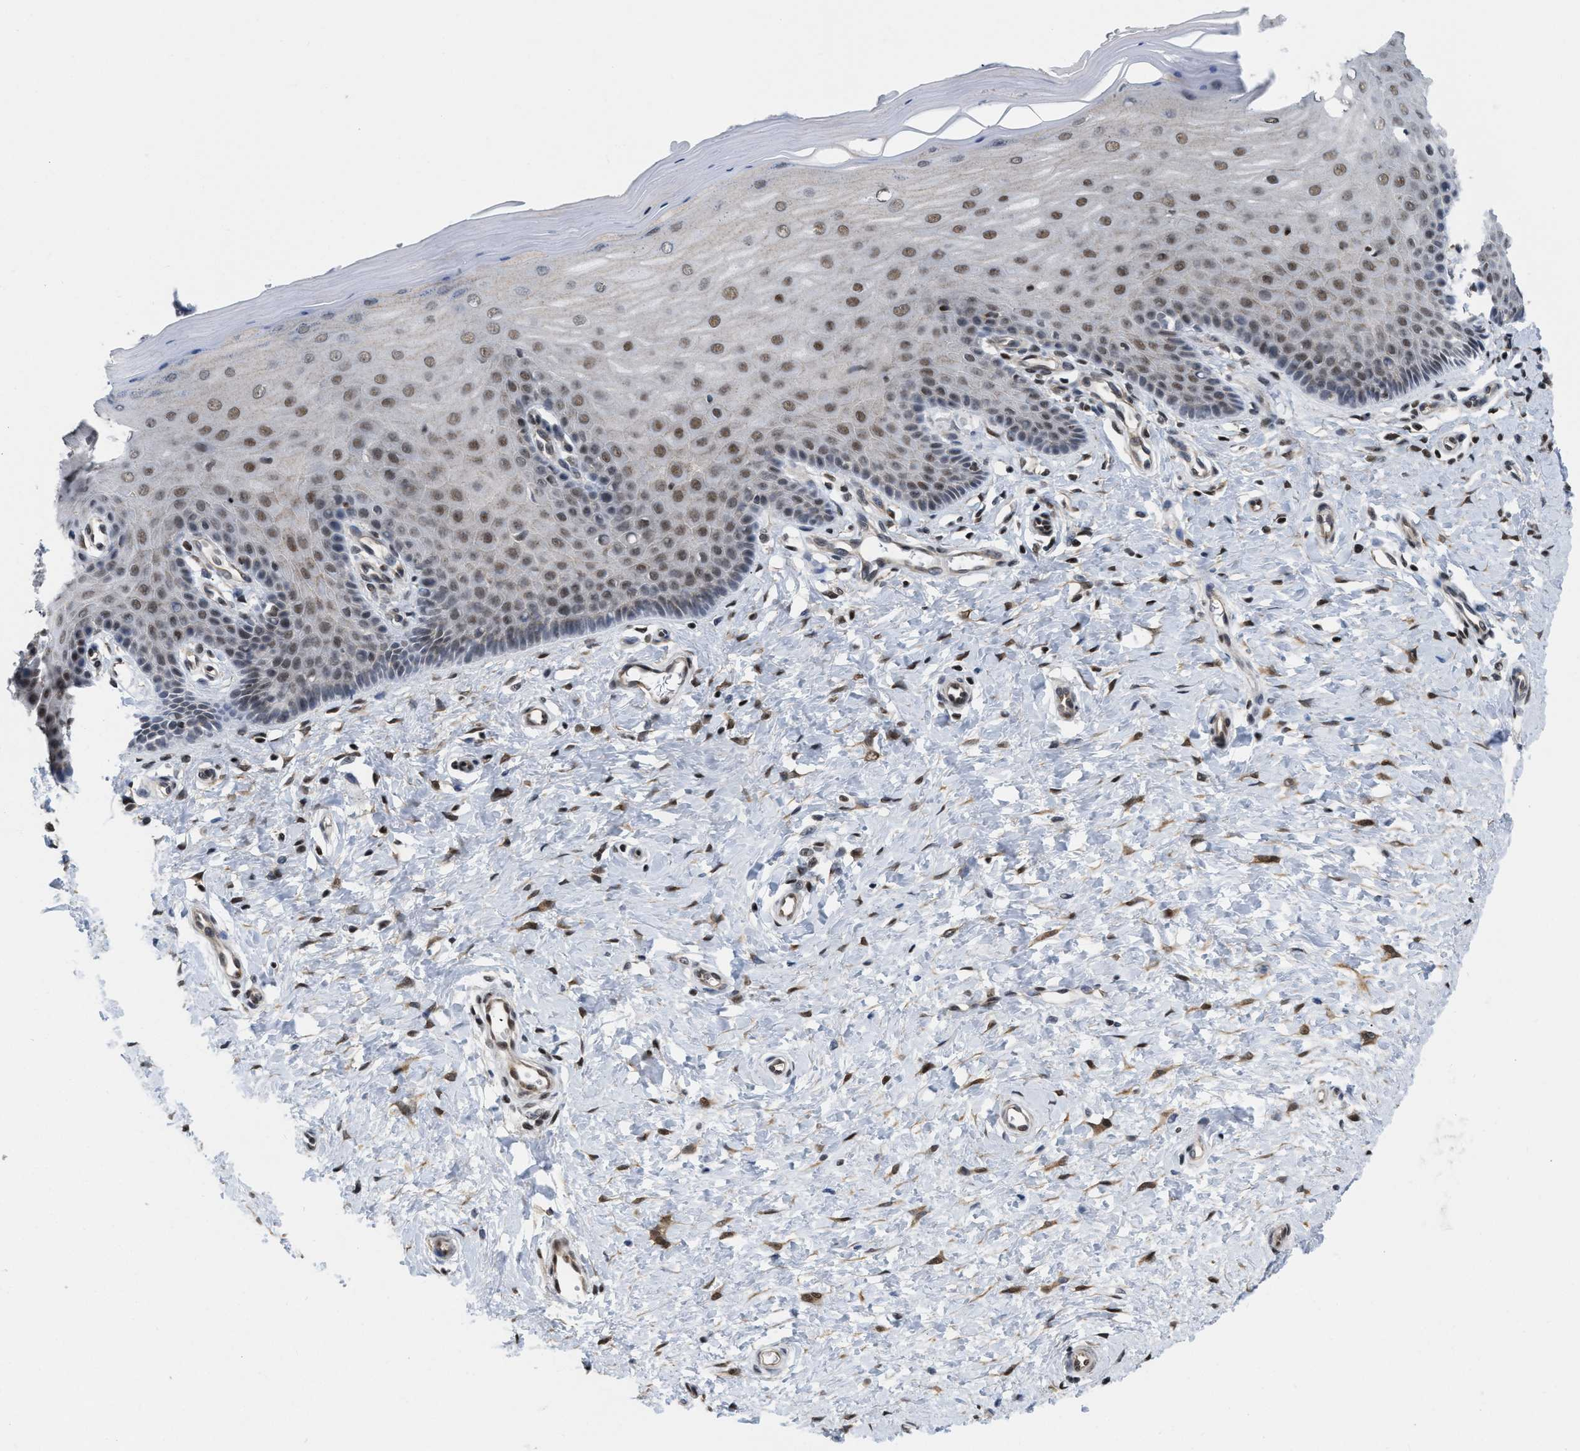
{"staining": {"intensity": "negative", "quantity": "none", "location": "none"}, "tissue": "cervix", "cell_type": "Glandular cells", "image_type": "normal", "snomed": [{"axis": "morphology", "description": "Normal tissue, NOS"}, {"axis": "topography", "description": "Cervix"}], "caption": "Immunohistochemistry image of unremarkable cervix: cervix stained with DAB (3,3'-diaminobenzidine) reveals no significant protein expression in glandular cells.", "gene": "MIER1", "patient": {"sex": "female", "age": 55}}